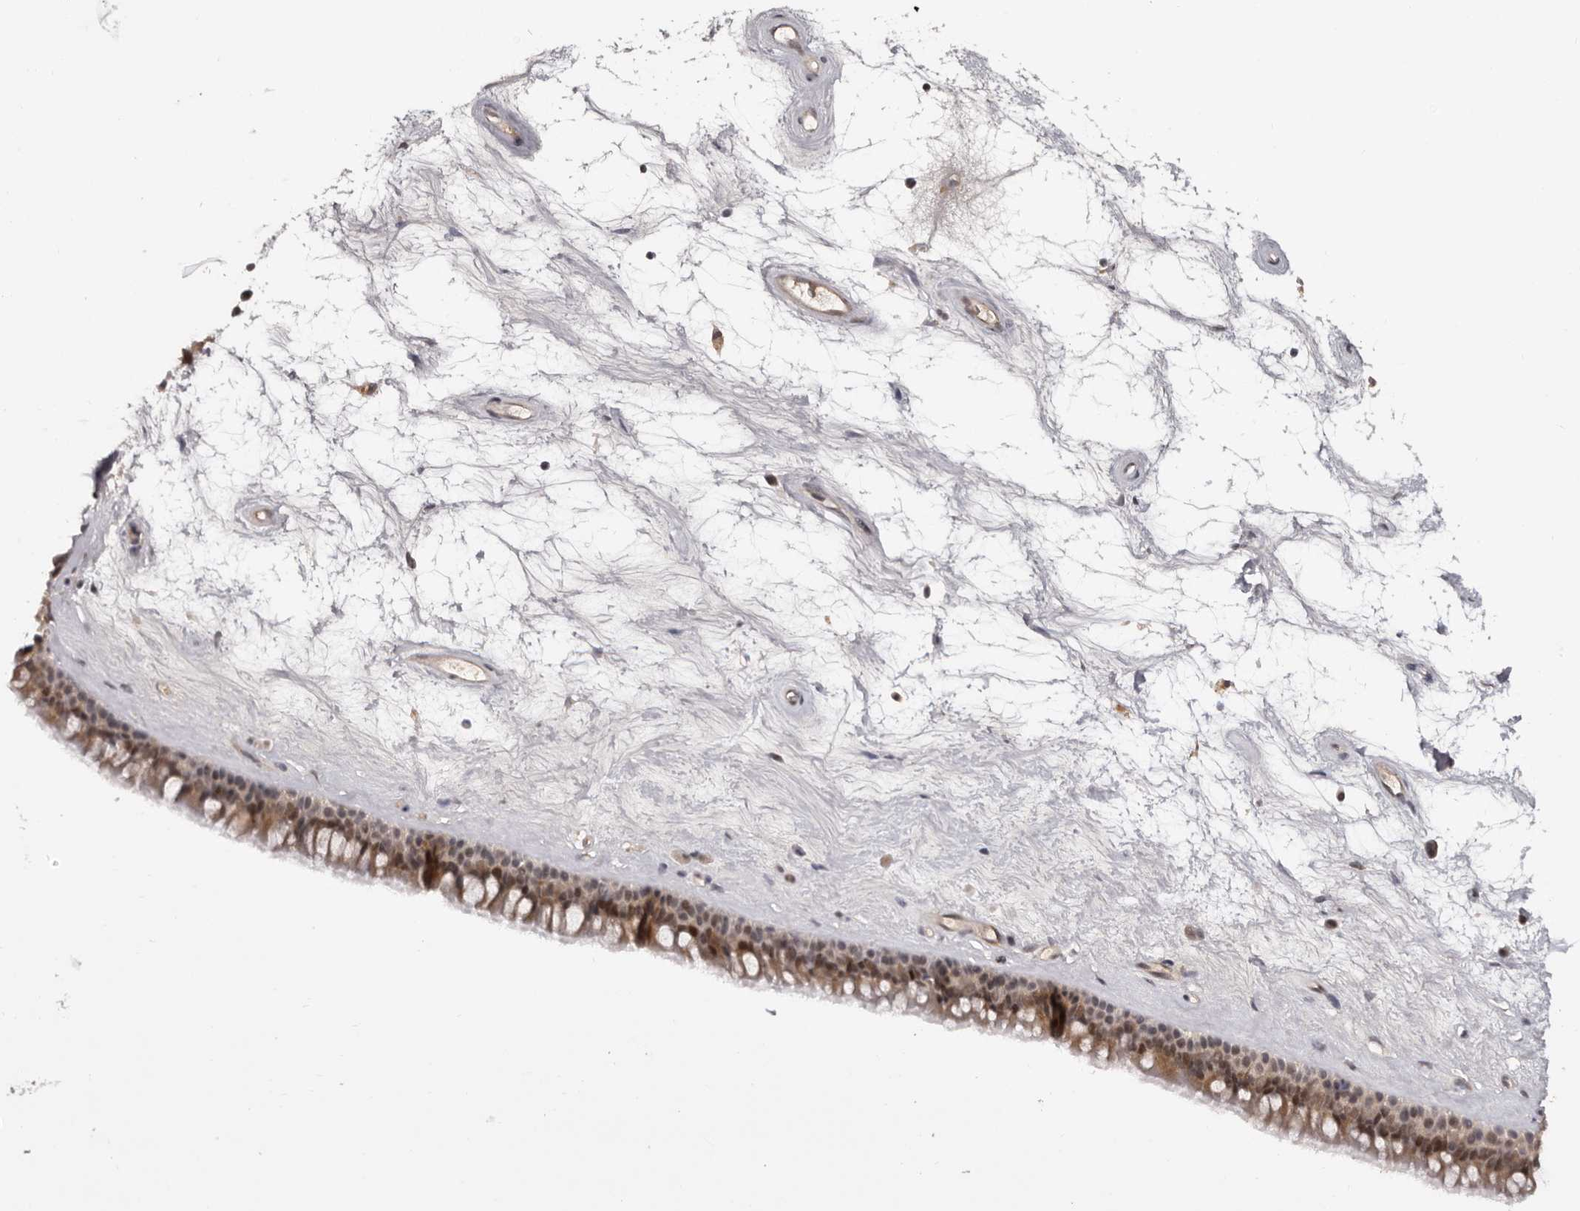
{"staining": {"intensity": "moderate", "quantity": ">75%", "location": "cytoplasmic/membranous"}, "tissue": "nasopharynx", "cell_type": "Respiratory epithelial cells", "image_type": "normal", "snomed": [{"axis": "morphology", "description": "Normal tissue, NOS"}, {"axis": "topography", "description": "Nasopharynx"}], "caption": "The immunohistochemical stain labels moderate cytoplasmic/membranous positivity in respiratory epithelial cells of normal nasopharynx. The protein is stained brown, and the nuclei are stained in blue (DAB IHC with brightfield microscopy, high magnification).", "gene": "TBX5", "patient": {"sex": "male", "age": 64}}